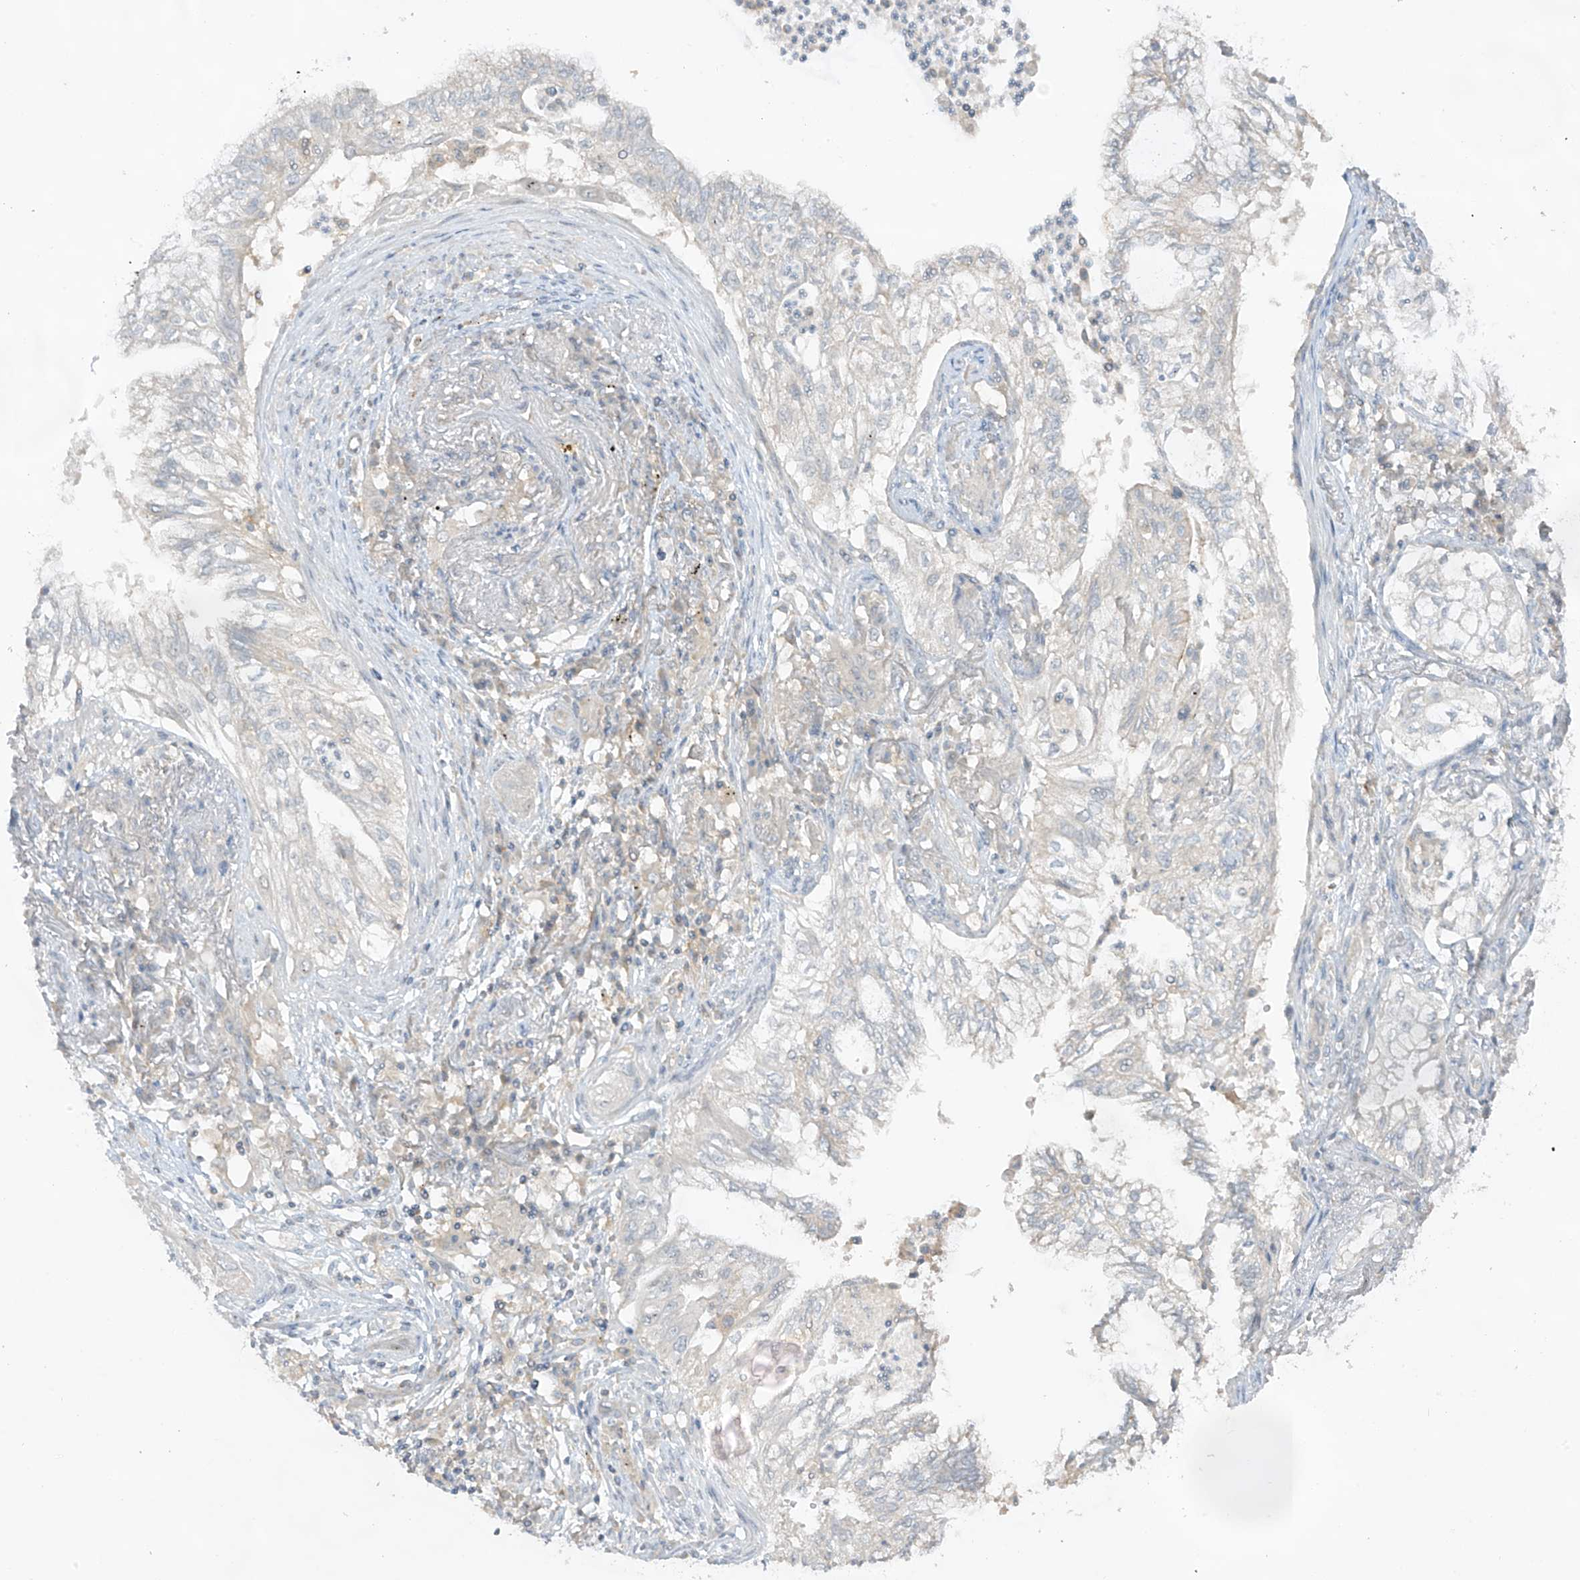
{"staining": {"intensity": "weak", "quantity": "<25%", "location": "cytoplasmic/membranous"}, "tissue": "lung cancer", "cell_type": "Tumor cells", "image_type": "cancer", "snomed": [{"axis": "morphology", "description": "Adenocarcinoma, NOS"}, {"axis": "topography", "description": "Lung"}], "caption": "An image of human lung adenocarcinoma is negative for staining in tumor cells.", "gene": "ANGEL2", "patient": {"sex": "female", "age": 70}}